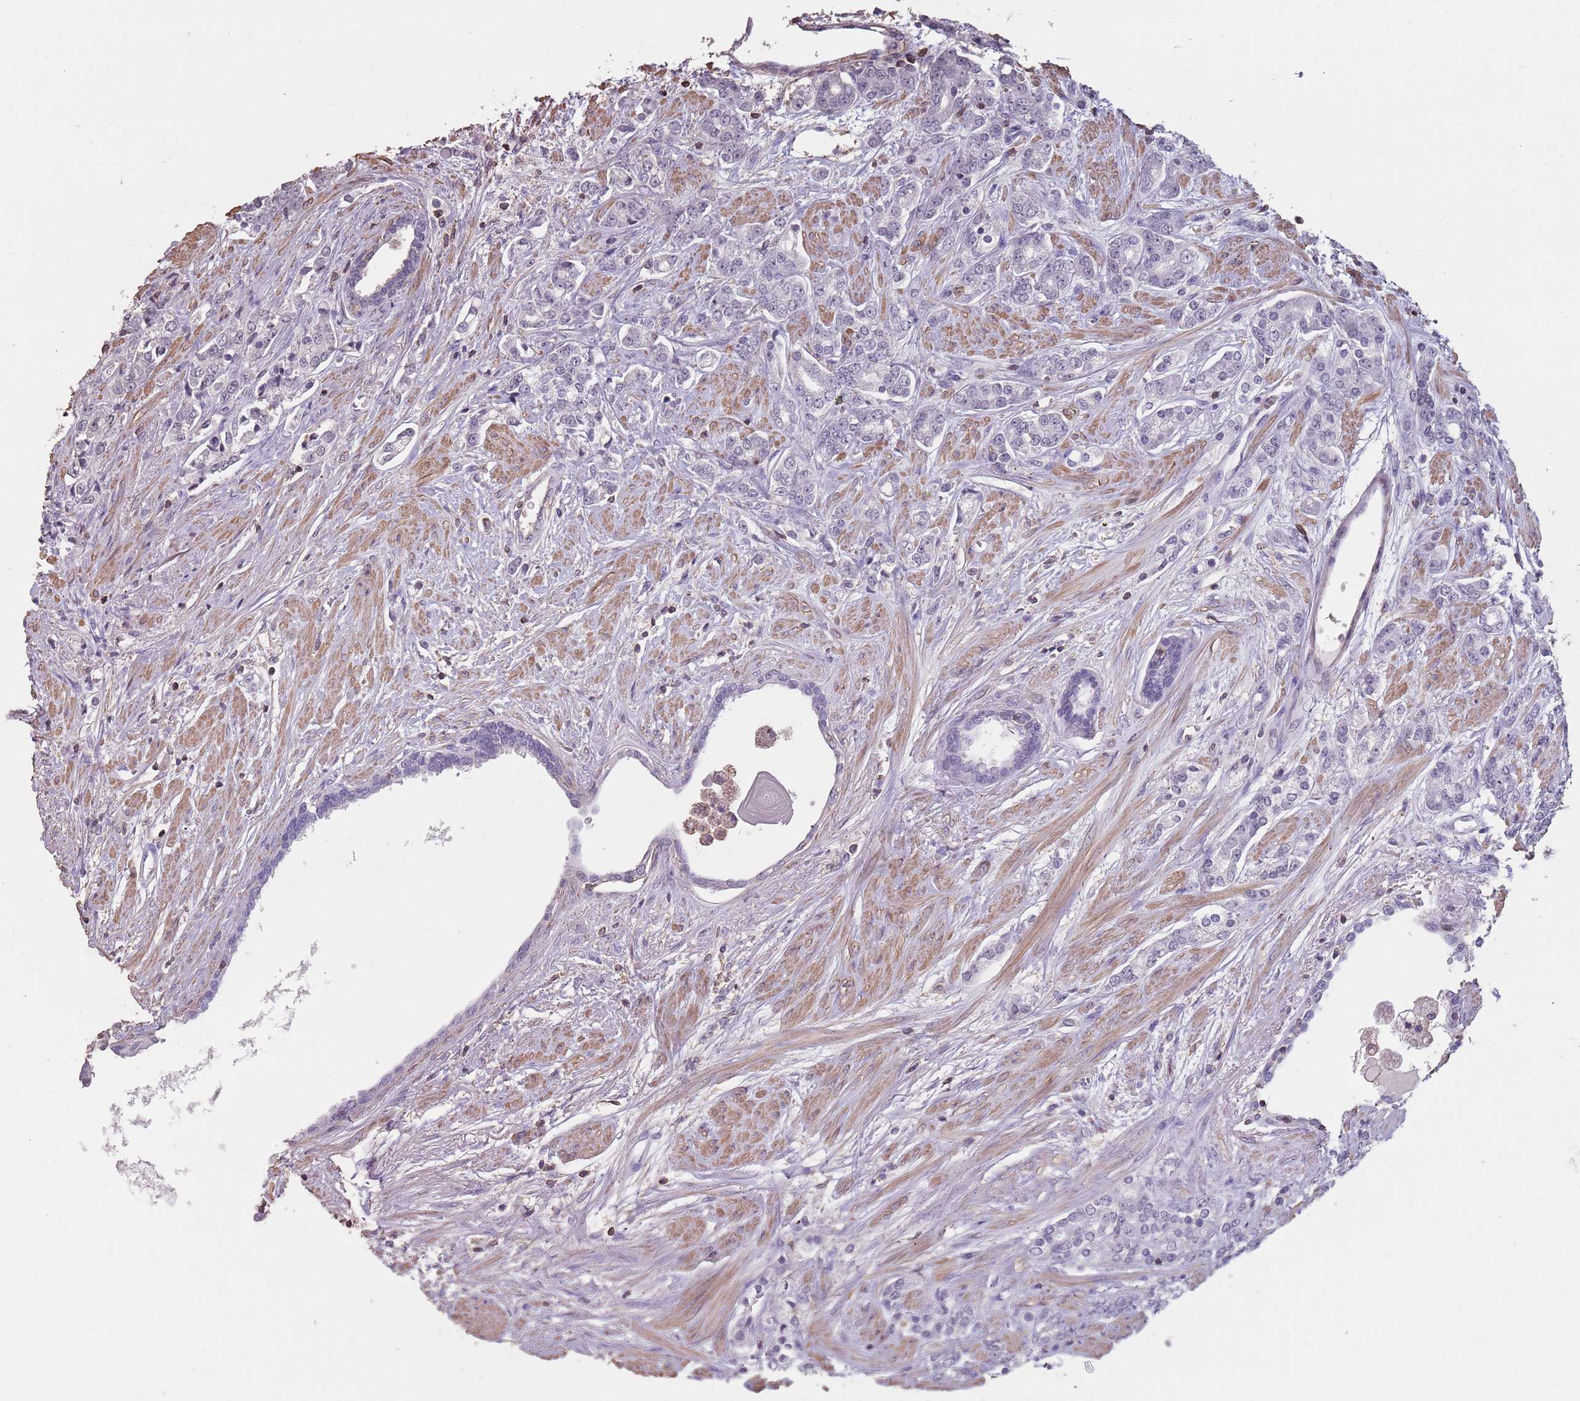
{"staining": {"intensity": "negative", "quantity": "none", "location": "none"}, "tissue": "prostate cancer", "cell_type": "Tumor cells", "image_type": "cancer", "snomed": [{"axis": "morphology", "description": "Adenocarcinoma, High grade"}, {"axis": "topography", "description": "Prostate"}], "caption": "Immunohistochemistry photomicrograph of neoplastic tissue: adenocarcinoma (high-grade) (prostate) stained with DAB reveals no significant protein positivity in tumor cells. The staining is performed using DAB (3,3'-diaminobenzidine) brown chromogen with nuclei counter-stained in using hematoxylin.", "gene": "SUN5", "patient": {"sex": "male", "age": 62}}